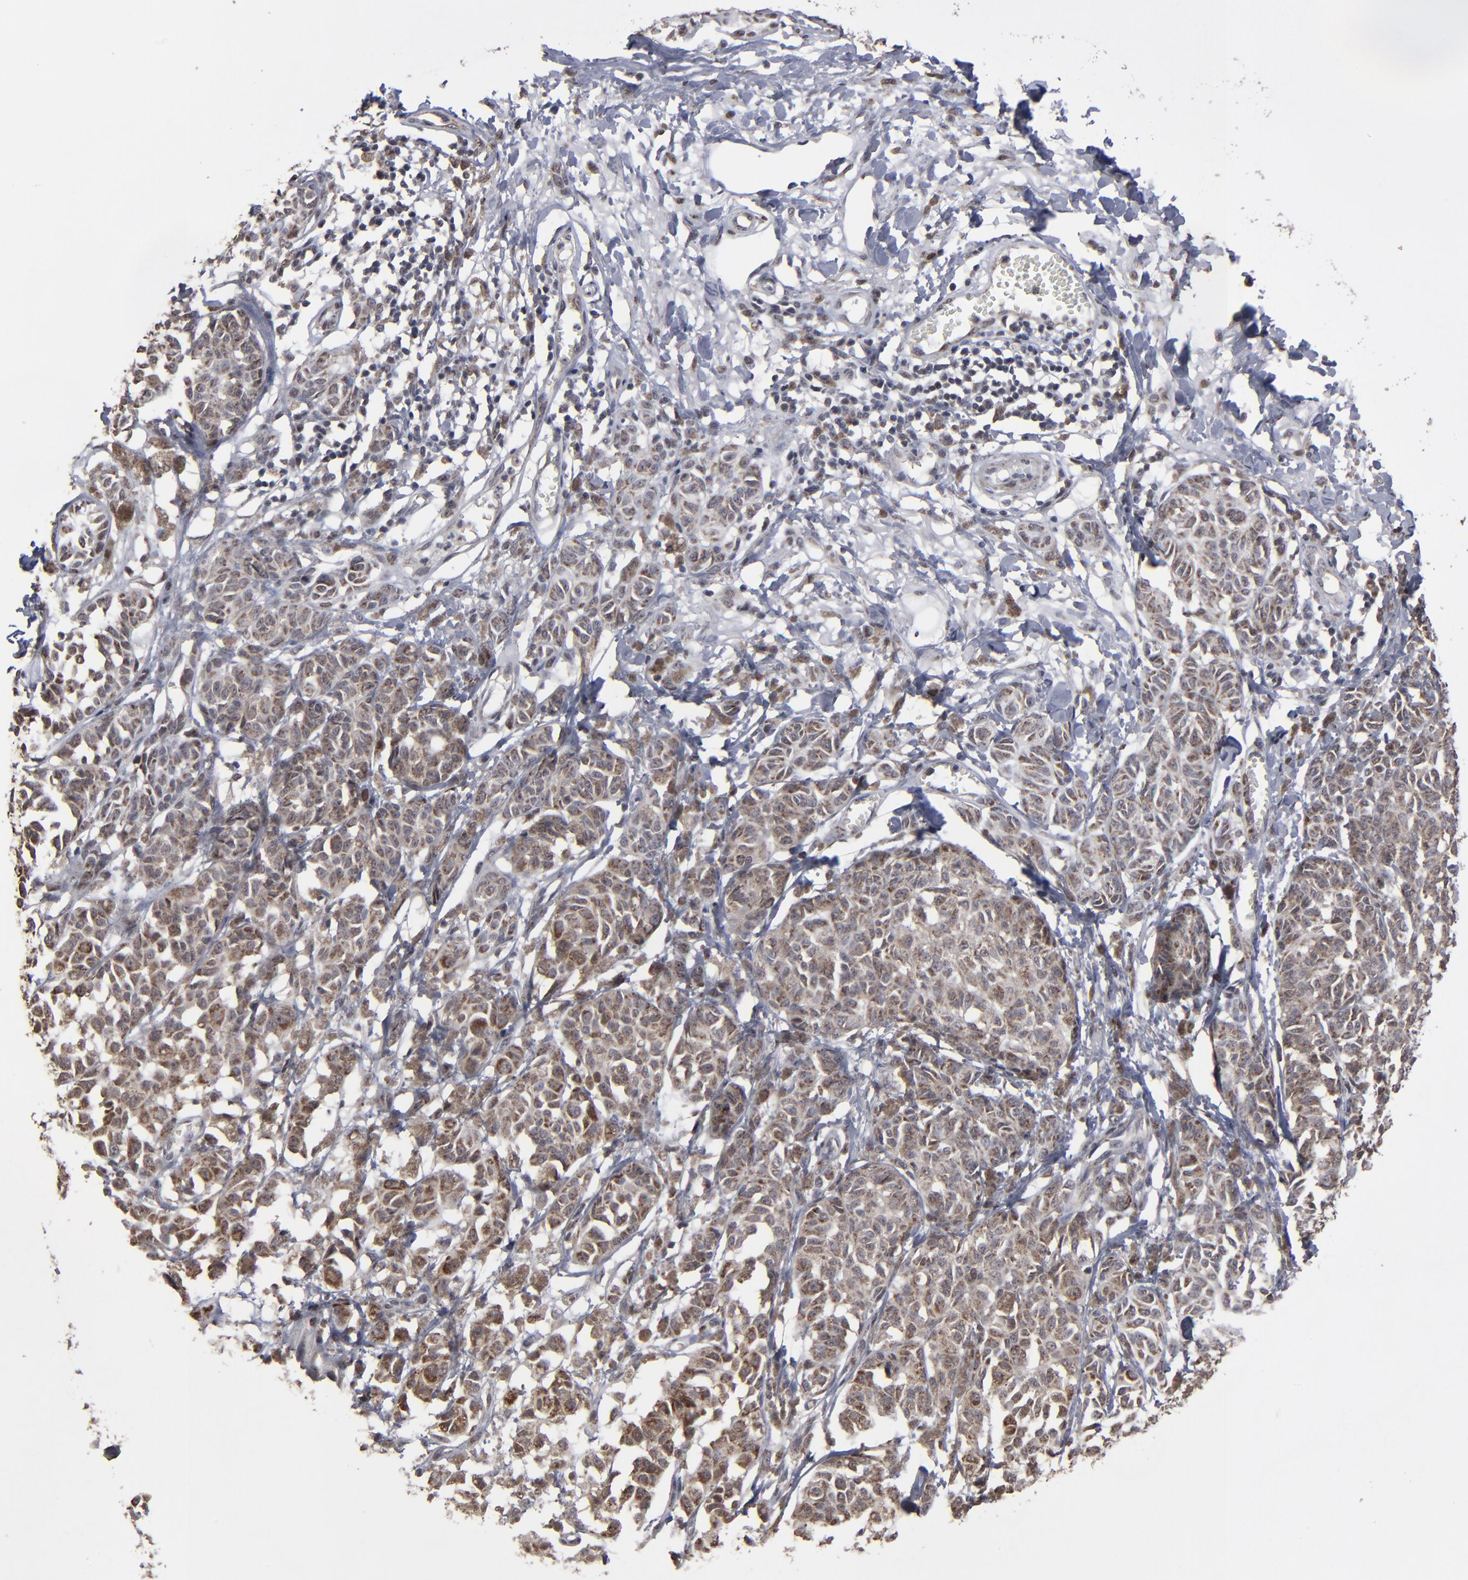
{"staining": {"intensity": "moderate", "quantity": ">75%", "location": "cytoplasmic/membranous"}, "tissue": "melanoma", "cell_type": "Tumor cells", "image_type": "cancer", "snomed": [{"axis": "morphology", "description": "Malignant melanoma, NOS"}, {"axis": "topography", "description": "Skin"}], "caption": "Protein staining by immunohistochemistry (IHC) reveals moderate cytoplasmic/membranous positivity in about >75% of tumor cells in melanoma.", "gene": "BNIP3", "patient": {"sex": "male", "age": 76}}